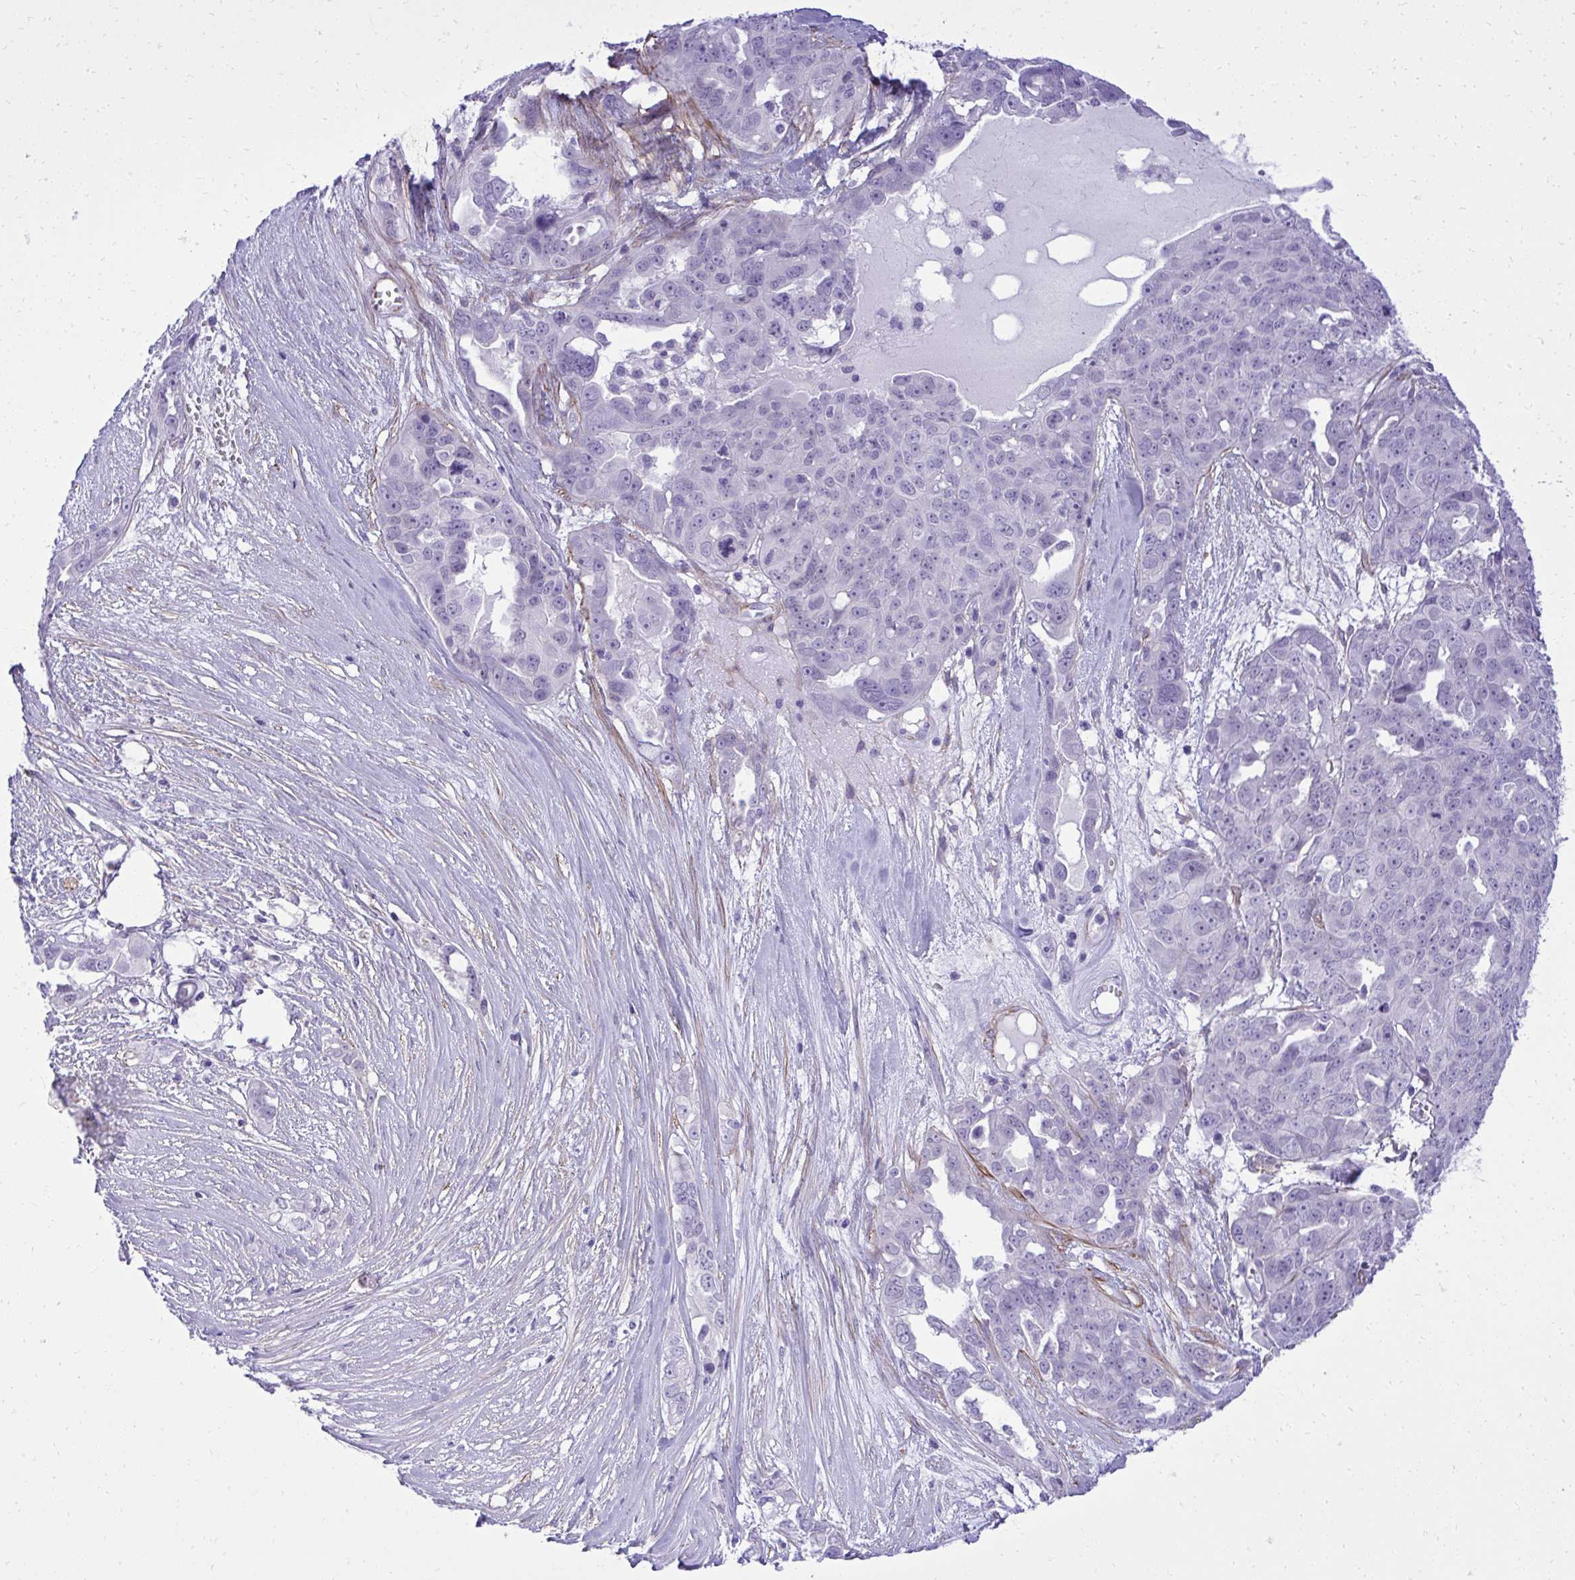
{"staining": {"intensity": "negative", "quantity": "none", "location": "none"}, "tissue": "ovarian cancer", "cell_type": "Tumor cells", "image_type": "cancer", "snomed": [{"axis": "morphology", "description": "Carcinoma, endometroid"}, {"axis": "topography", "description": "Ovary"}], "caption": "This is an IHC histopathology image of ovarian endometroid carcinoma. There is no staining in tumor cells.", "gene": "PITPNM3", "patient": {"sex": "female", "age": 70}}